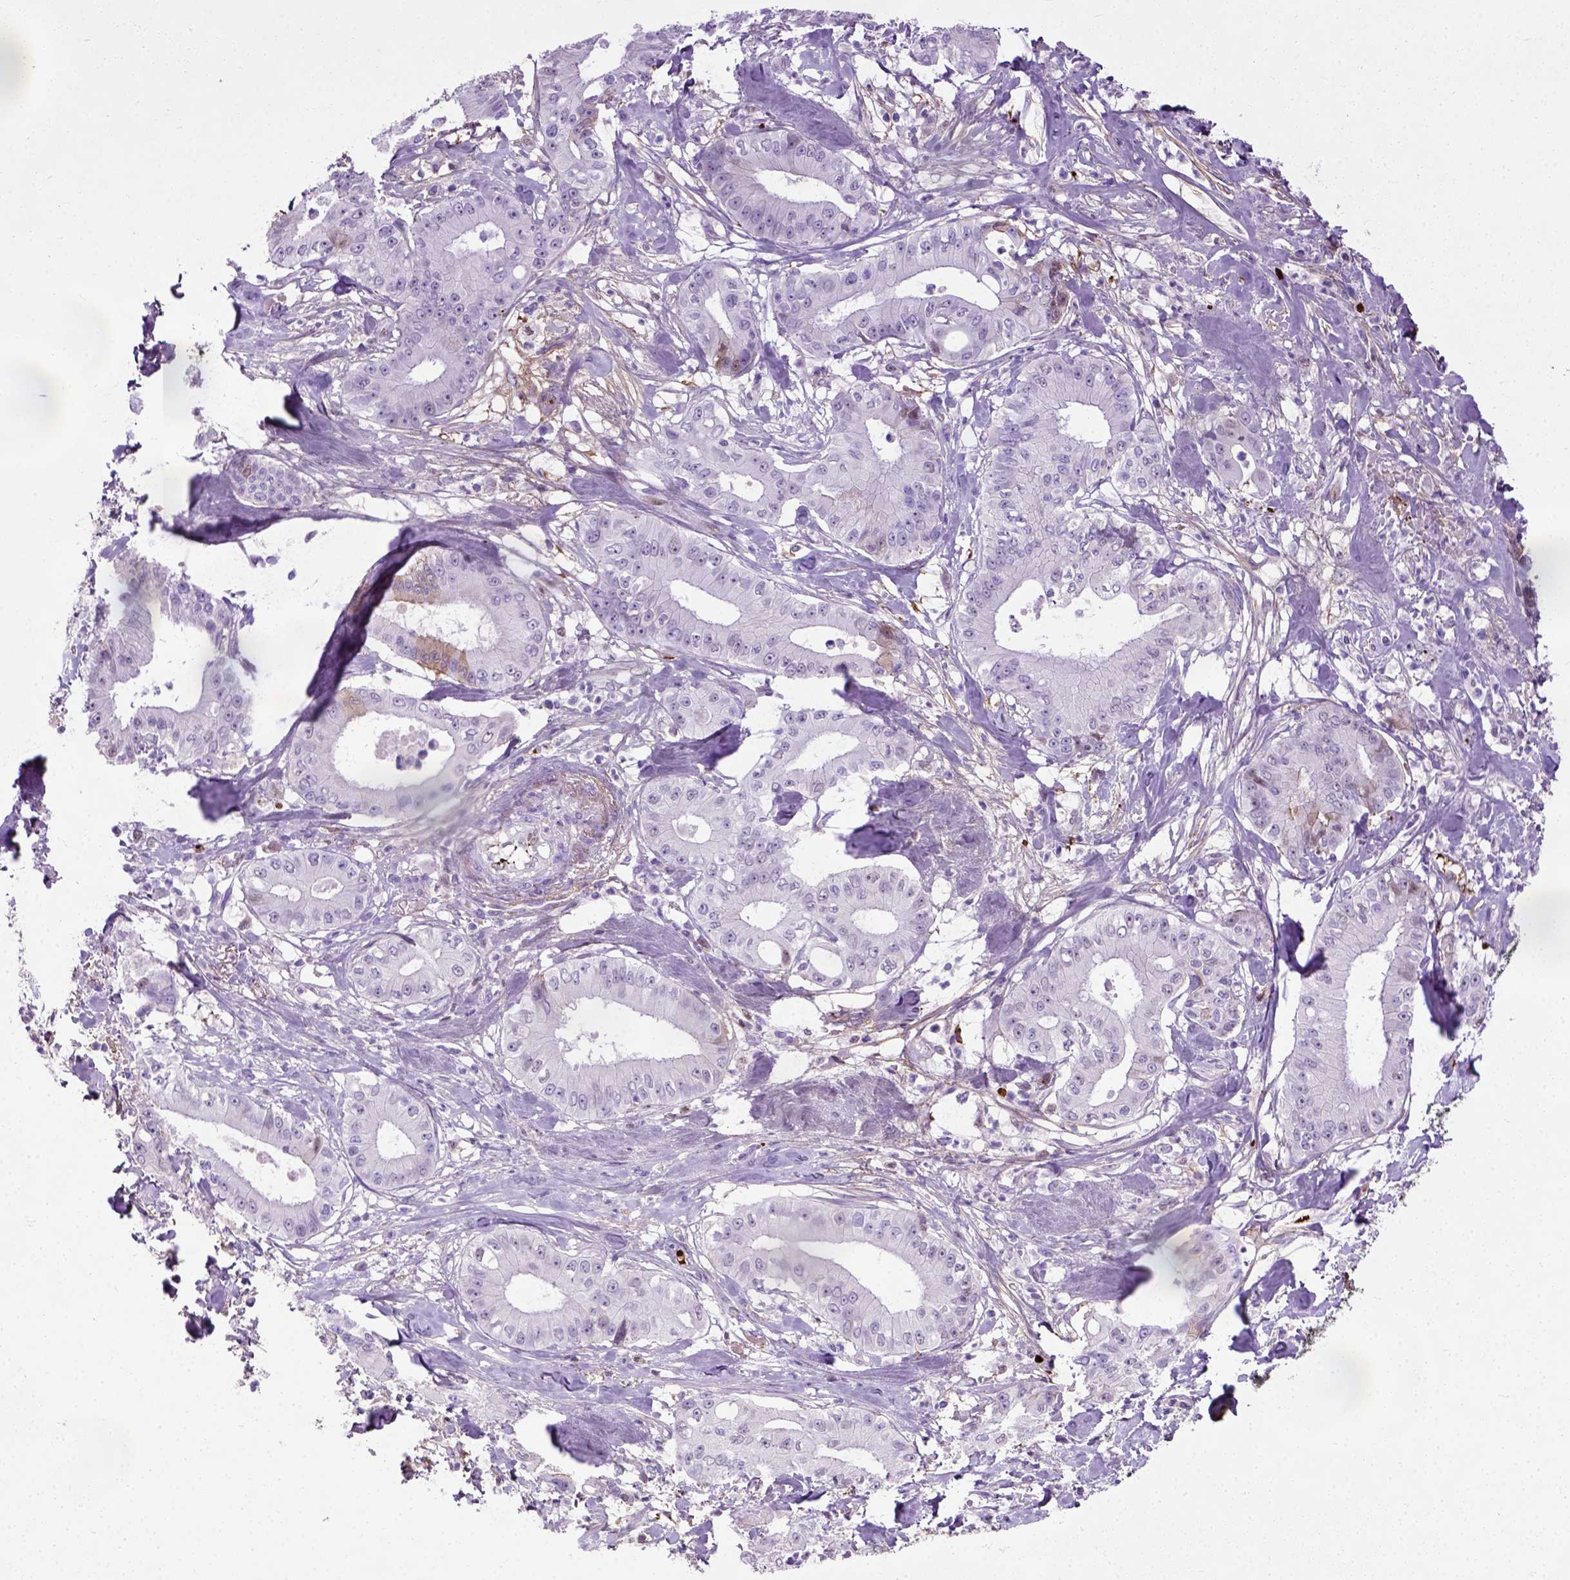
{"staining": {"intensity": "negative", "quantity": "none", "location": "none"}, "tissue": "pancreatic cancer", "cell_type": "Tumor cells", "image_type": "cancer", "snomed": [{"axis": "morphology", "description": "Adenocarcinoma, NOS"}, {"axis": "topography", "description": "Pancreas"}], "caption": "Tumor cells show no significant staining in pancreatic cancer (adenocarcinoma).", "gene": "ADAMTS8", "patient": {"sex": "male", "age": 71}}